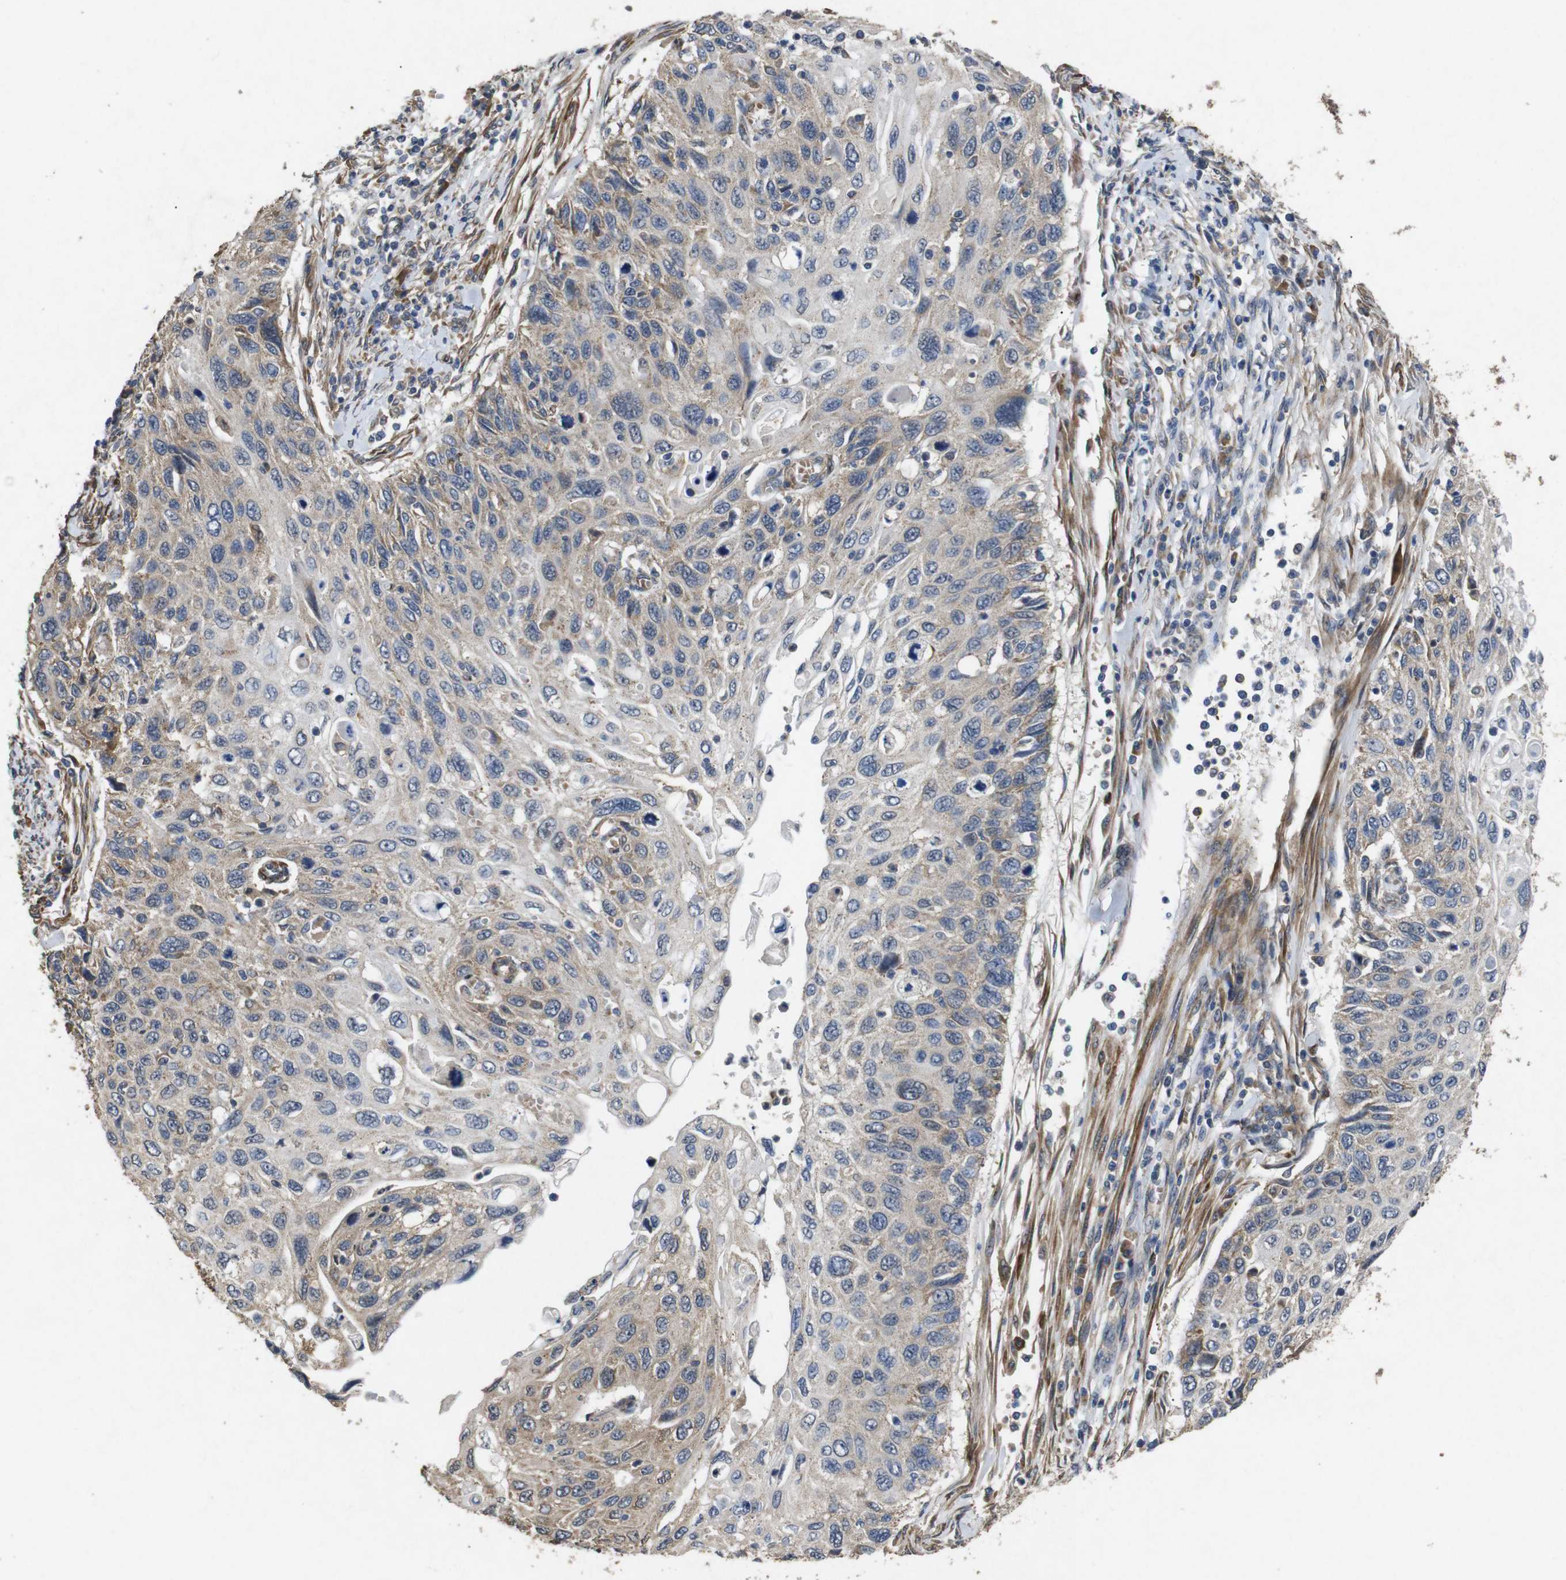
{"staining": {"intensity": "weak", "quantity": "25%-75%", "location": "cytoplasmic/membranous"}, "tissue": "cervical cancer", "cell_type": "Tumor cells", "image_type": "cancer", "snomed": [{"axis": "morphology", "description": "Squamous cell carcinoma, NOS"}, {"axis": "topography", "description": "Cervix"}], "caption": "Brown immunohistochemical staining in human cervical cancer shows weak cytoplasmic/membranous positivity in about 25%-75% of tumor cells.", "gene": "BNIP3", "patient": {"sex": "female", "age": 70}}